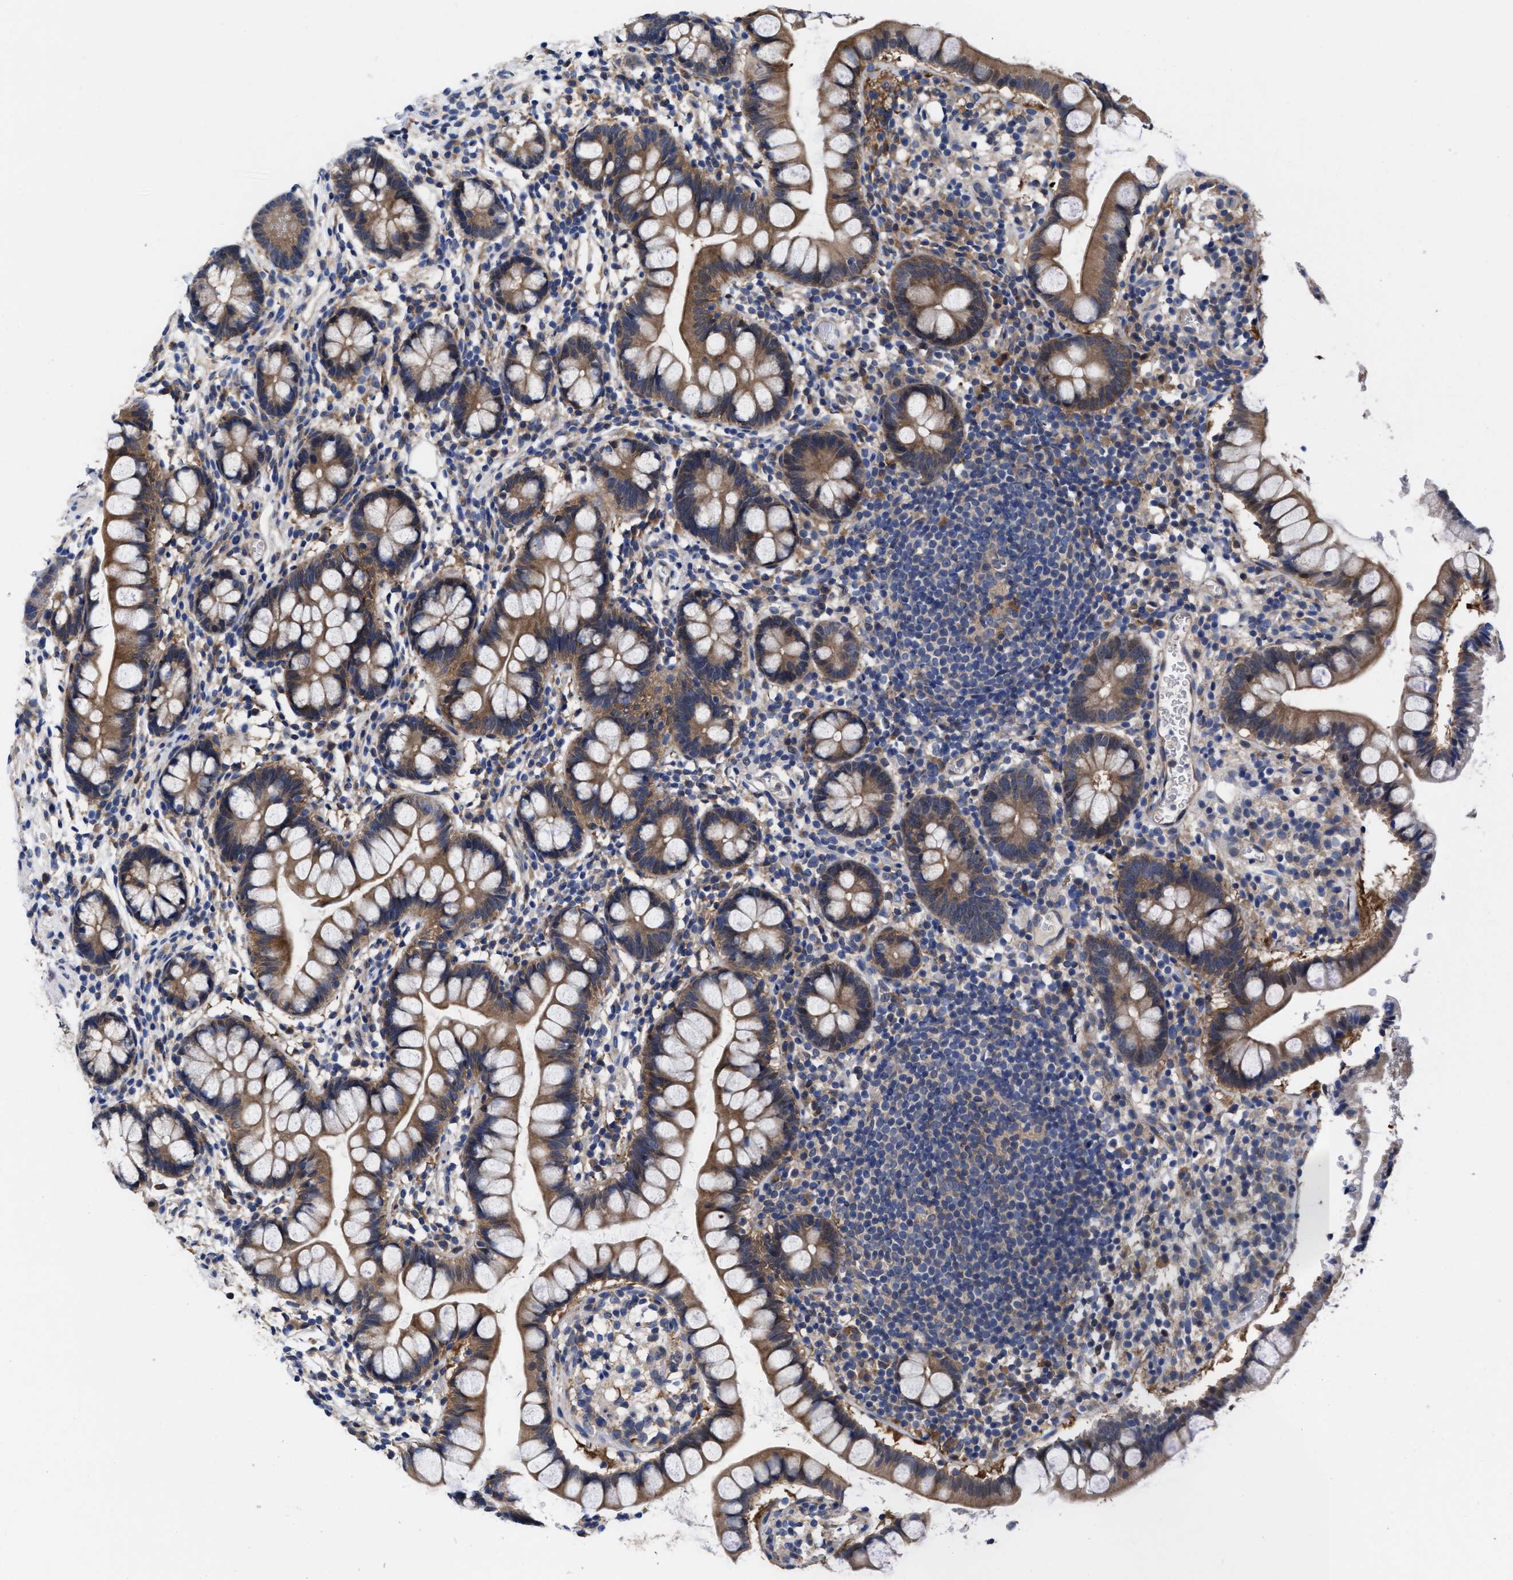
{"staining": {"intensity": "moderate", "quantity": ">75%", "location": "cytoplasmic/membranous"}, "tissue": "small intestine", "cell_type": "Glandular cells", "image_type": "normal", "snomed": [{"axis": "morphology", "description": "Normal tissue, NOS"}, {"axis": "topography", "description": "Small intestine"}], "caption": "This photomicrograph reveals immunohistochemistry staining of normal small intestine, with medium moderate cytoplasmic/membranous staining in approximately >75% of glandular cells.", "gene": "TXNDC17", "patient": {"sex": "female", "age": 84}}